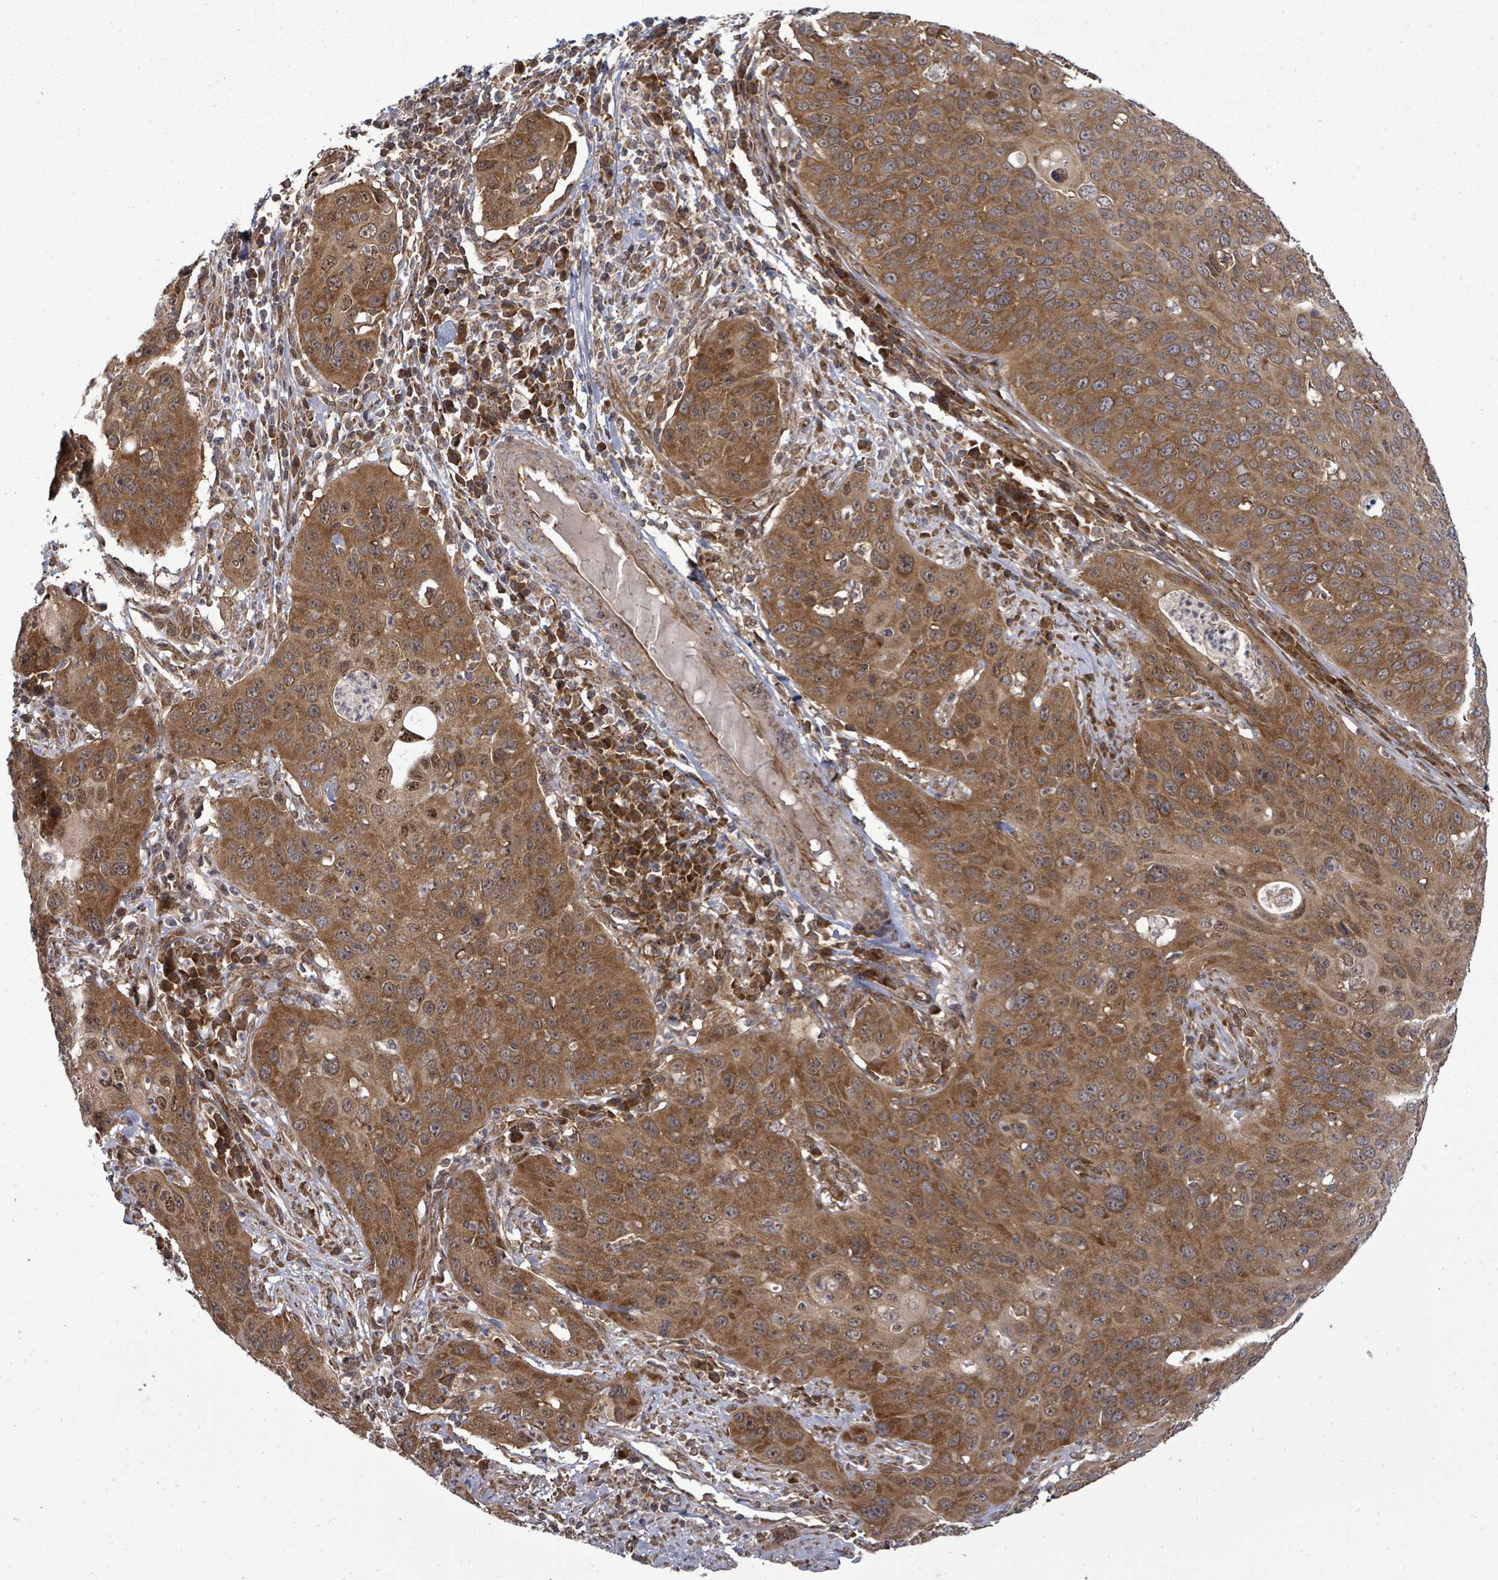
{"staining": {"intensity": "moderate", "quantity": ">75%", "location": "cytoplasmic/membranous,nuclear"}, "tissue": "cervical cancer", "cell_type": "Tumor cells", "image_type": "cancer", "snomed": [{"axis": "morphology", "description": "Squamous cell carcinoma, NOS"}, {"axis": "topography", "description": "Cervix"}], "caption": "This histopathology image exhibits cervical squamous cell carcinoma stained with immunohistochemistry to label a protein in brown. The cytoplasmic/membranous and nuclear of tumor cells show moderate positivity for the protein. Nuclei are counter-stained blue.", "gene": "EIF3C", "patient": {"sex": "female", "age": 36}}